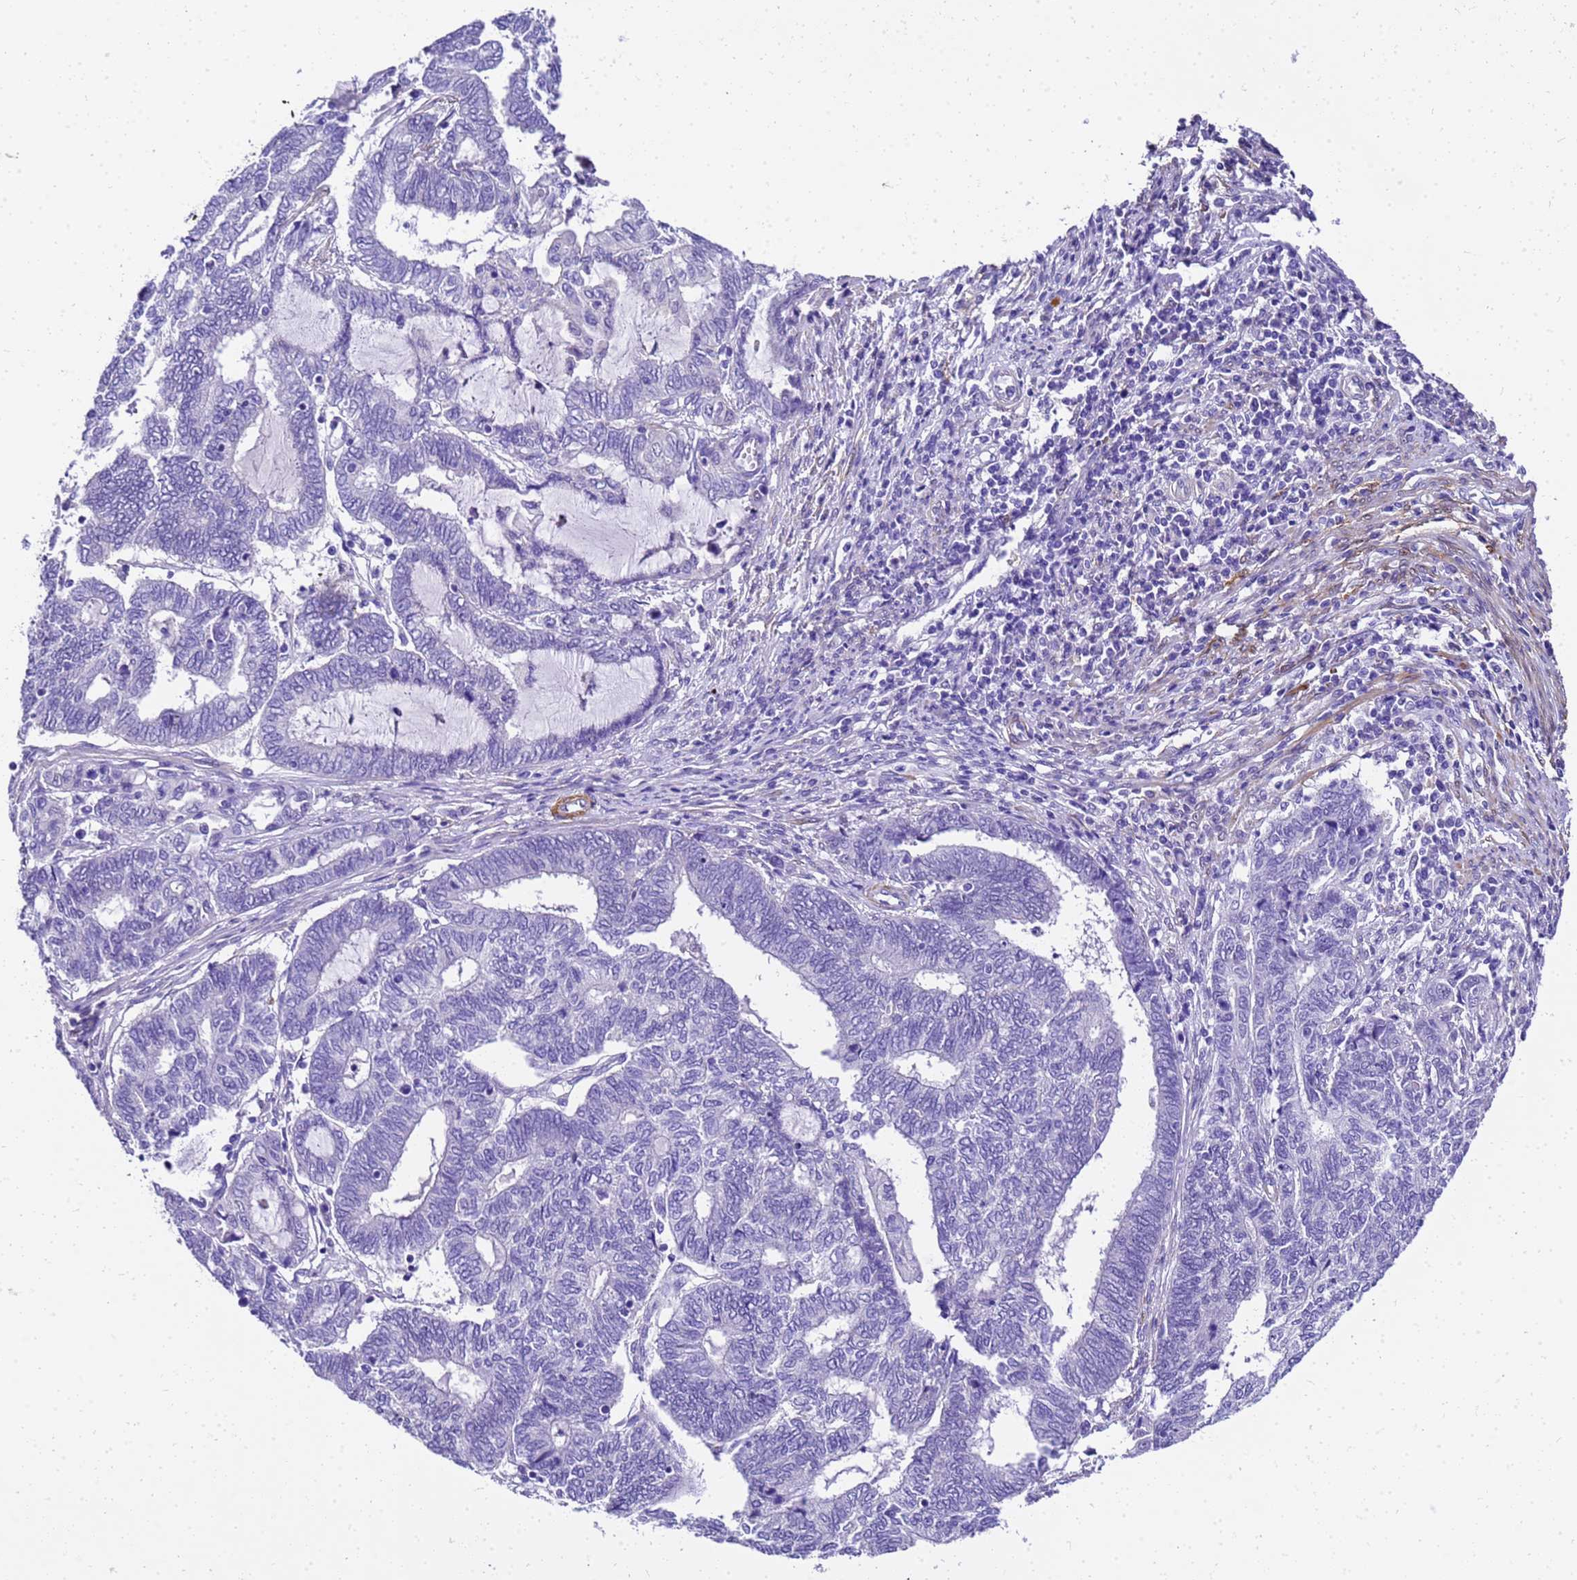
{"staining": {"intensity": "negative", "quantity": "none", "location": "none"}, "tissue": "endometrial cancer", "cell_type": "Tumor cells", "image_type": "cancer", "snomed": [{"axis": "morphology", "description": "Adenocarcinoma, NOS"}, {"axis": "topography", "description": "Uterus"}, {"axis": "topography", "description": "Endometrium"}], "caption": "Tumor cells are negative for protein expression in human endometrial cancer (adenocarcinoma). The staining is performed using DAB brown chromogen with nuclei counter-stained in using hematoxylin.", "gene": "HSPB6", "patient": {"sex": "female", "age": 70}}